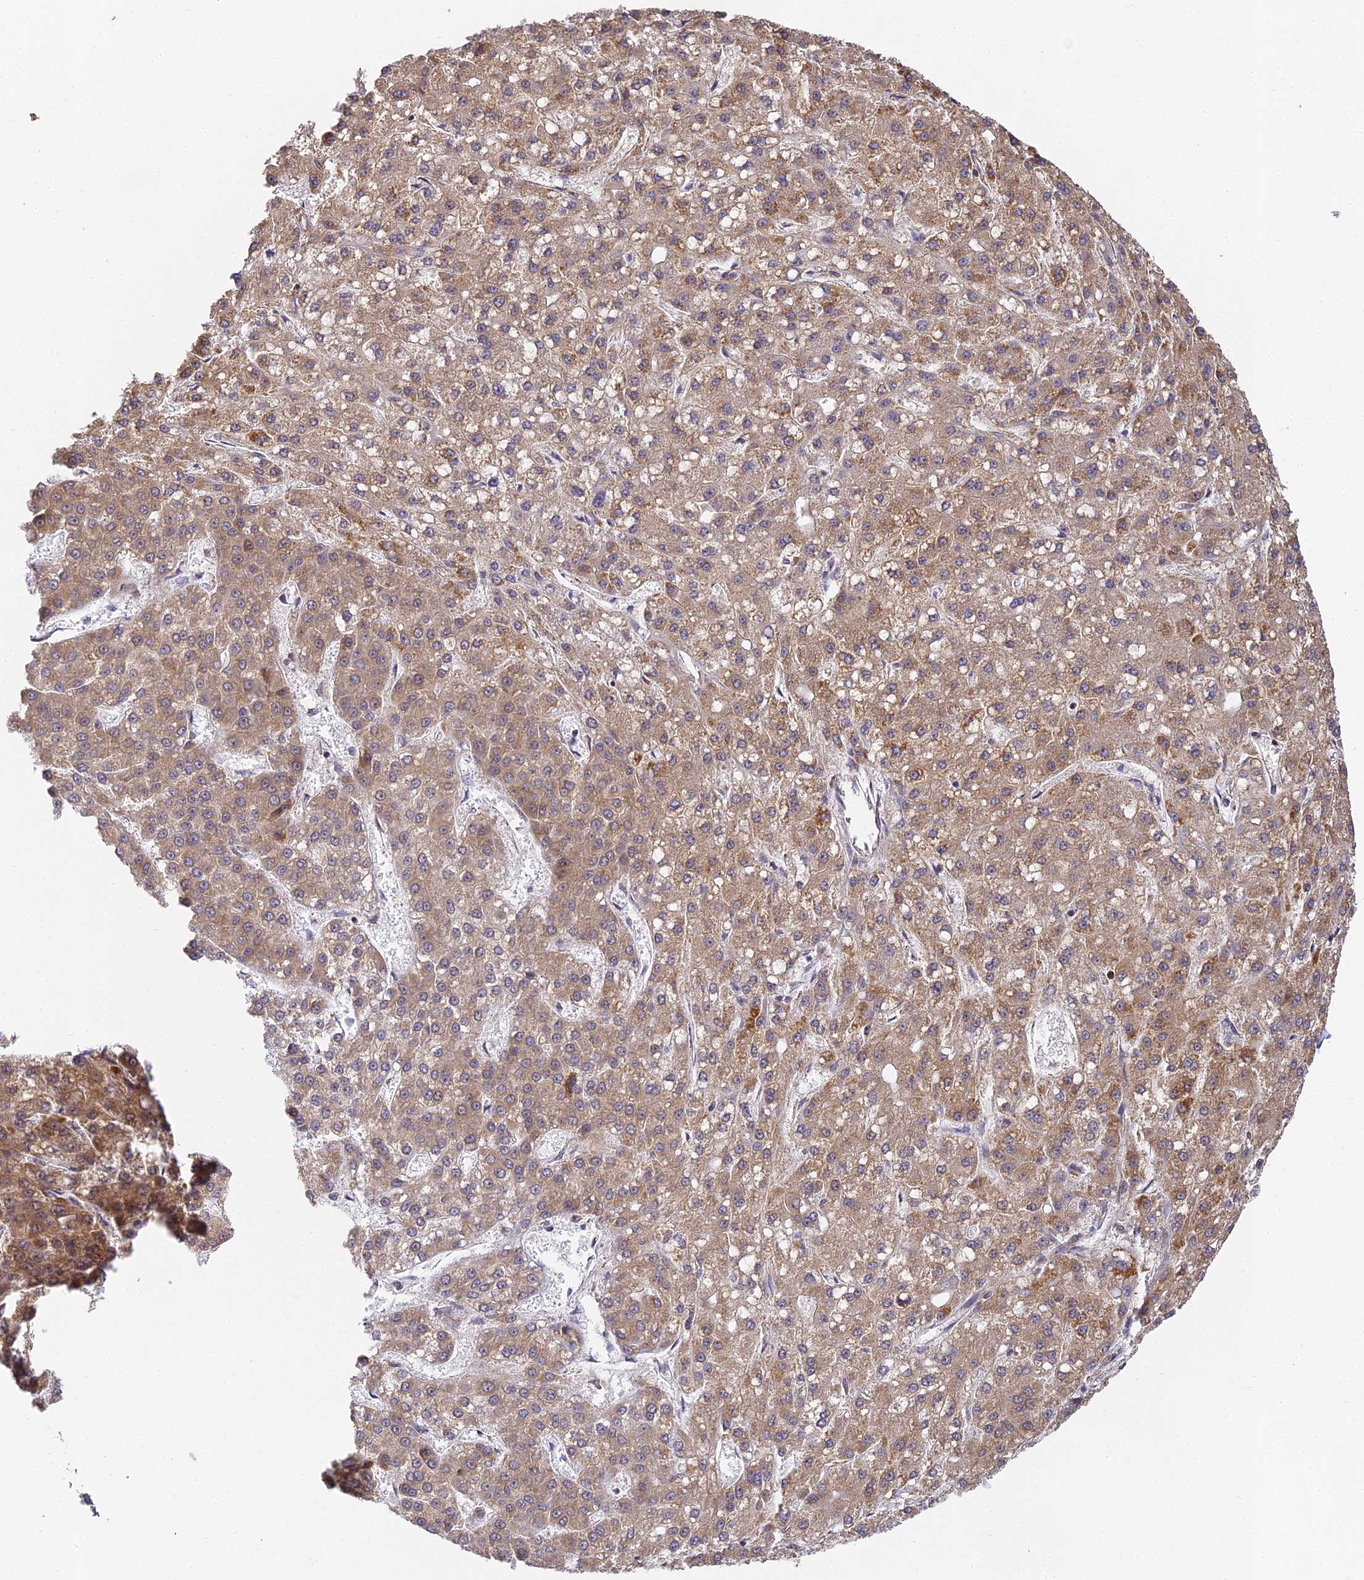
{"staining": {"intensity": "weak", "quantity": ">75%", "location": "cytoplasmic/membranous"}, "tissue": "liver cancer", "cell_type": "Tumor cells", "image_type": "cancer", "snomed": [{"axis": "morphology", "description": "Carcinoma, Hepatocellular, NOS"}, {"axis": "topography", "description": "Liver"}], "caption": "Liver cancer (hepatocellular carcinoma) stained with IHC displays weak cytoplasmic/membranous staining in about >75% of tumor cells.", "gene": "DNAAF10", "patient": {"sex": "male", "age": 67}}